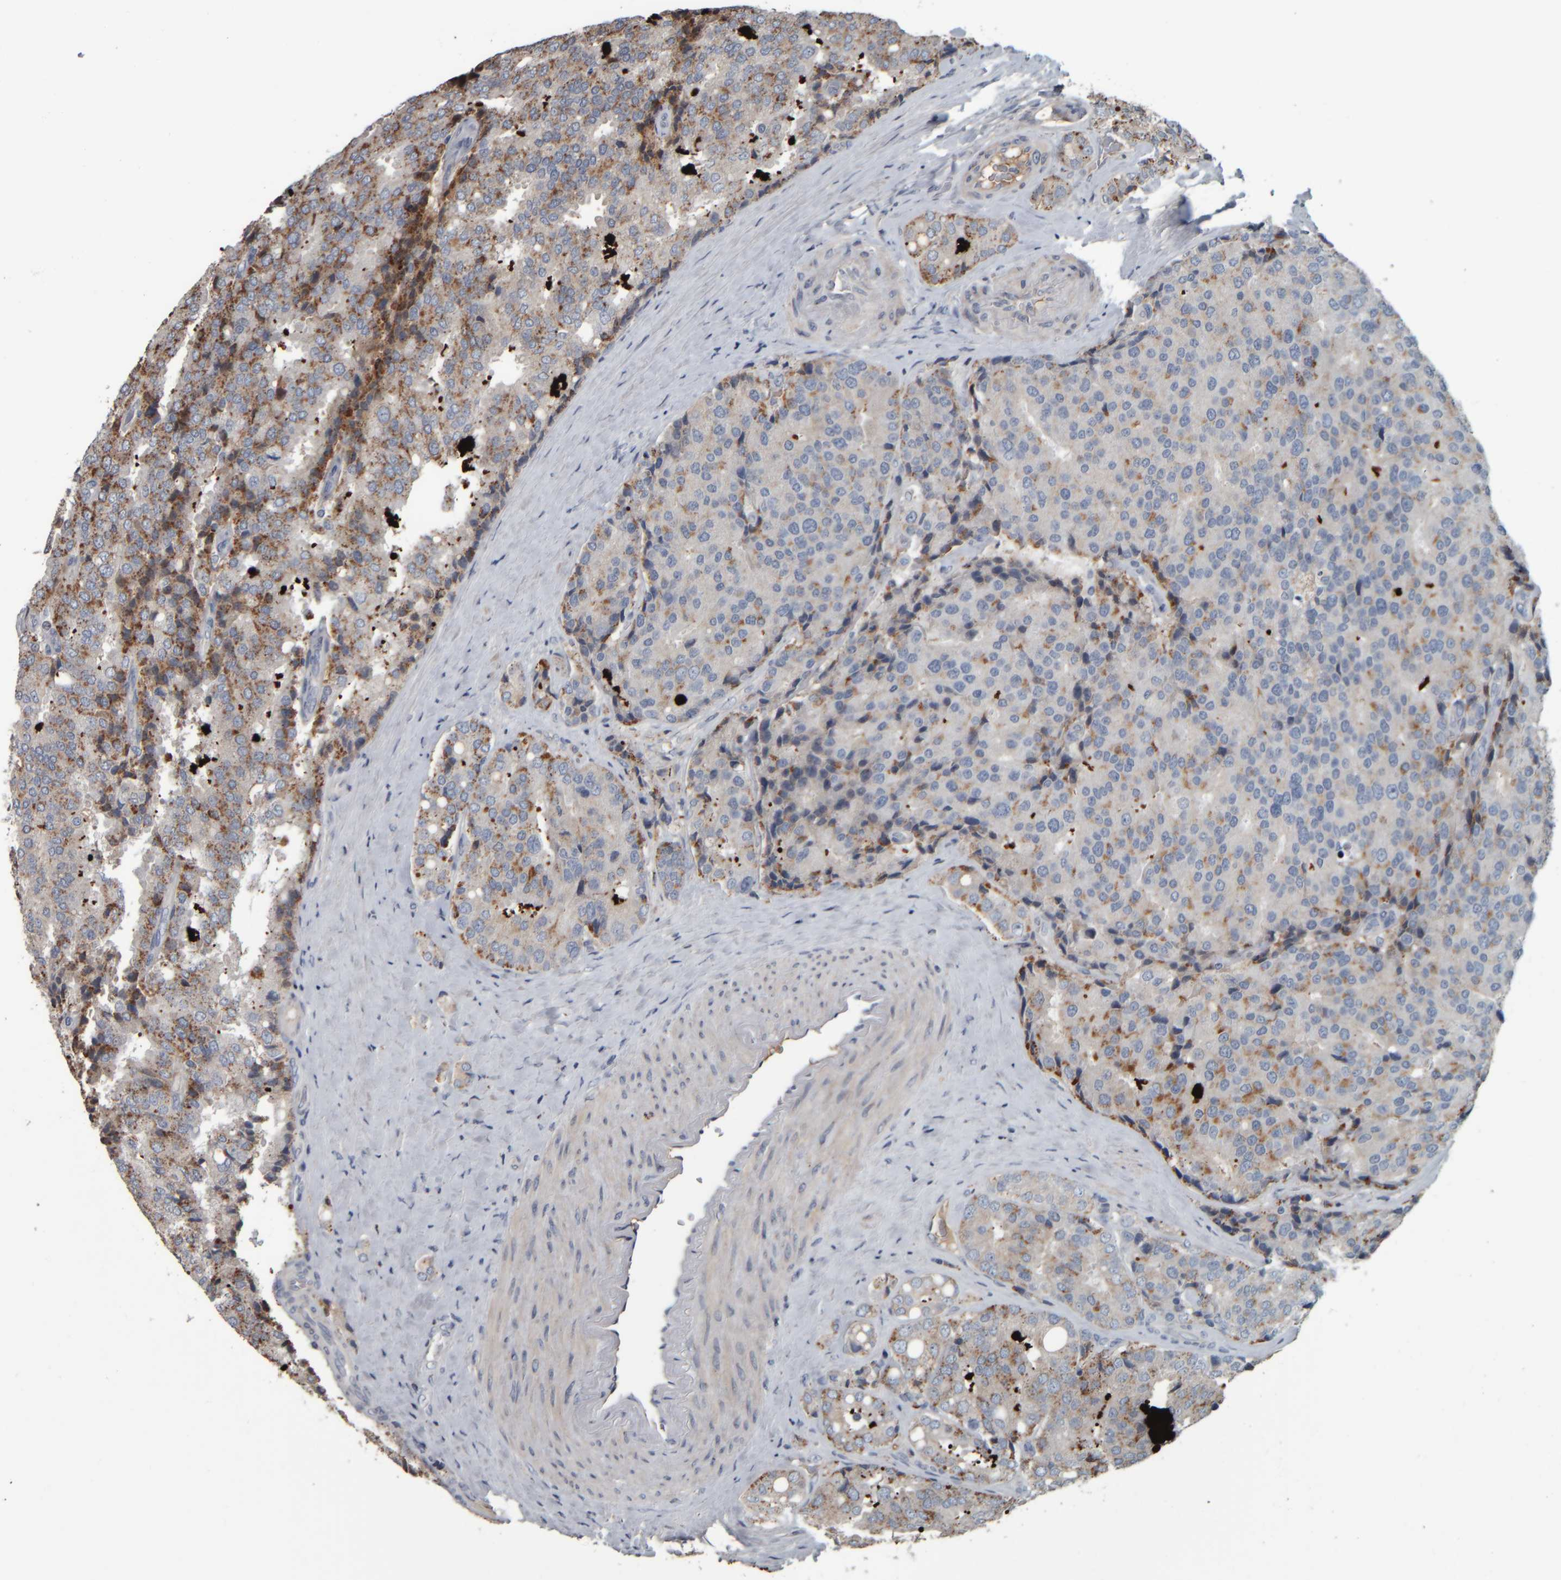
{"staining": {"intensity": "moderate", "quantity": "25%-75%", "location": "cytoplasmic/membranous"}, "tissue": "prostate cancer", "cell_type": "Tumor cells", "image_type": "cancer", "snomed": [{"axis": "morphology", "description": "Adenocarcinoma, High grade"}, {"axis": "topography", "description": "Prostate"}], "caption": "Brown immunohistochemical staining in prostate cancer demonstrates moderate cytoplasmic/membranous positivity in about 25%-75% of tumor cells.", "gene": "CAVIN4", "patient": {"sex": "male", "age": 50}}